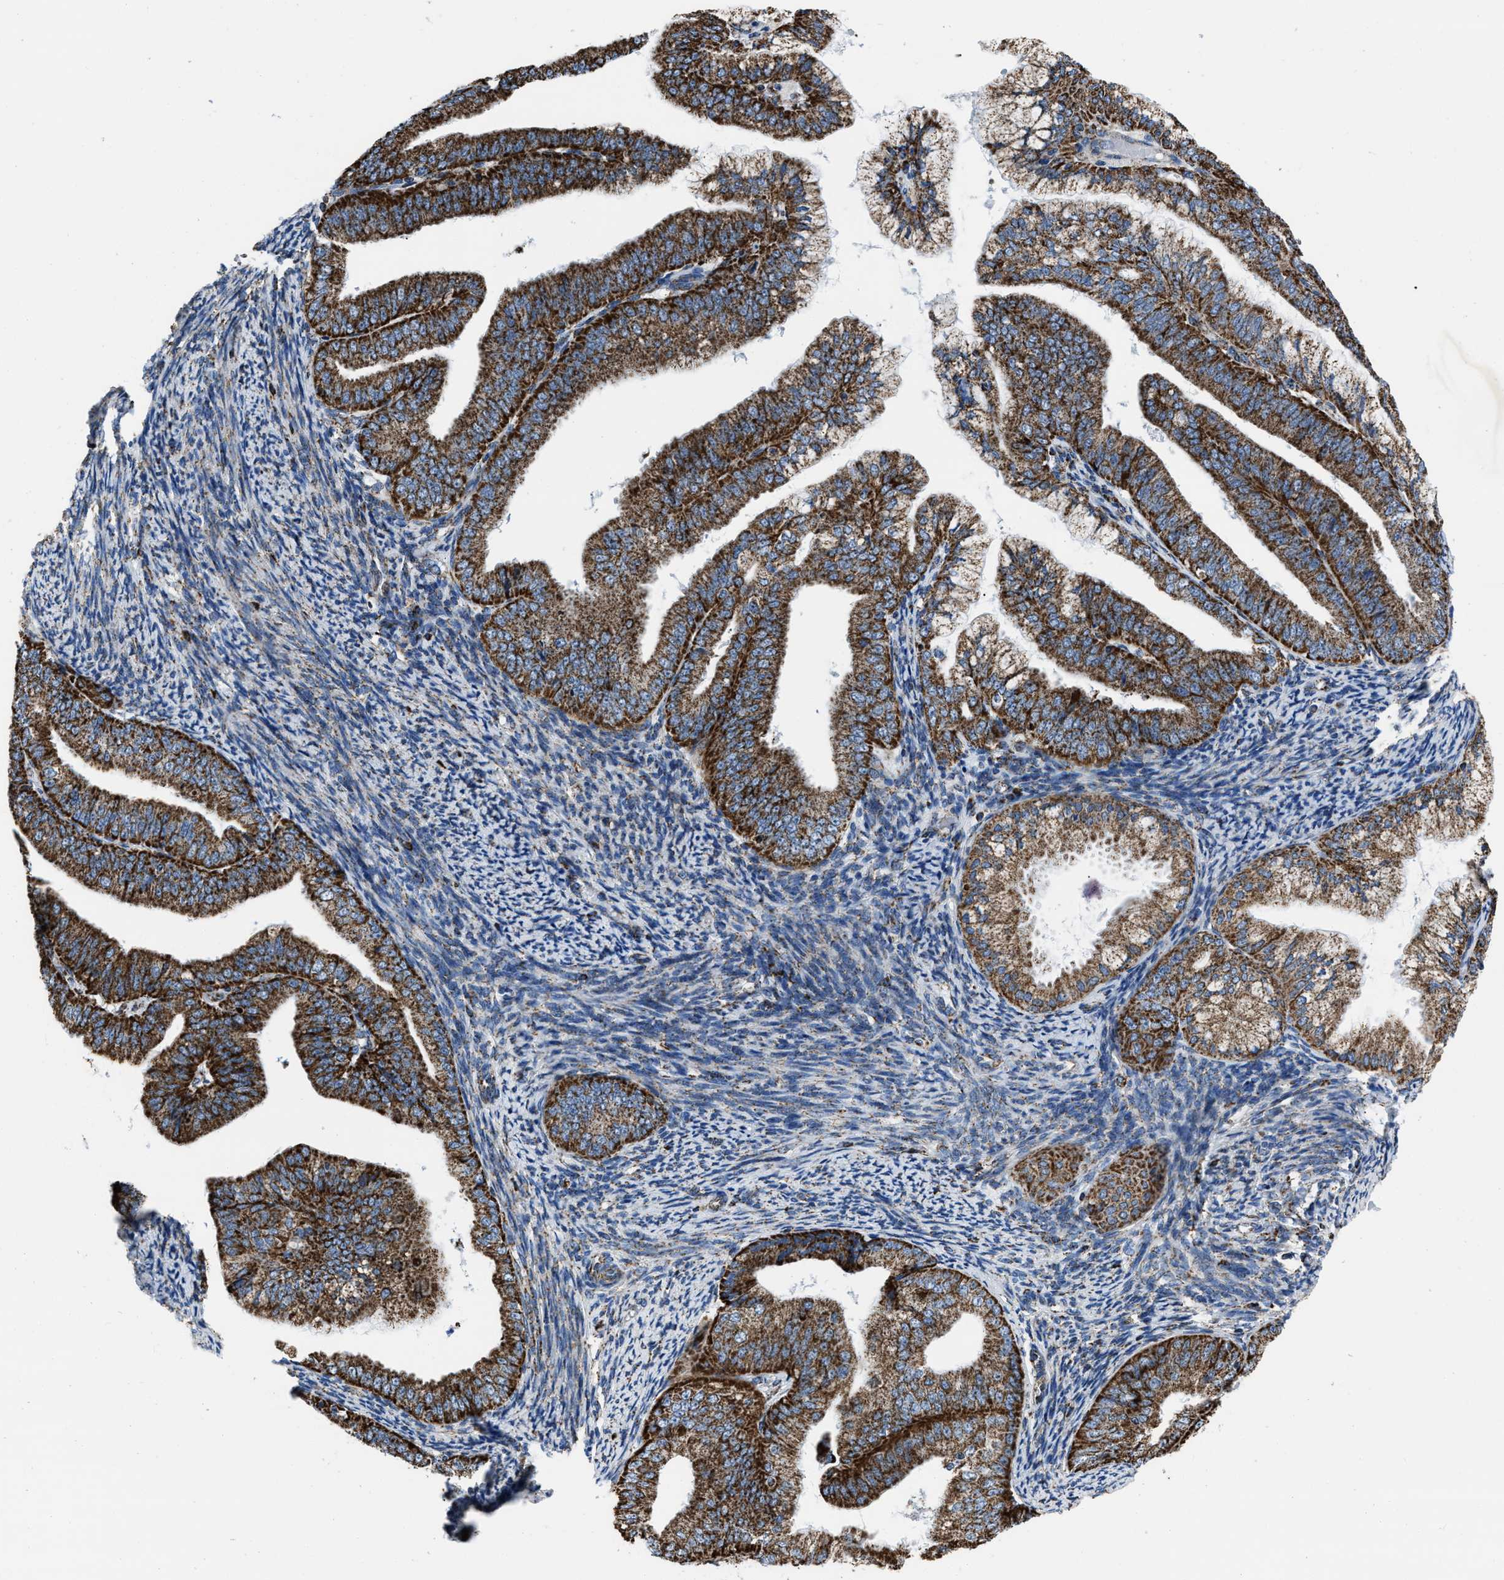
{"staining": {"intensity": "strong", "quantity": ">75%", "location": "cytoplasmic/membranous"}, "tissue": "endometrial cancer", "cell_type": "Tumor cells", "image_type": "cancer", "snomed": [{"axis": "morphology", "description": "Adenocarcinoma, NOS"}, {"axis": "topography", "description": "Endometrium"}], "caption": "The immunohistochemical stain highlights strong cytoplasmic/membranous positivity in tumor cells of endometrial cancer tissue.", "gene": "NSD3", "patient": {"sex": "female", "age": 63}}